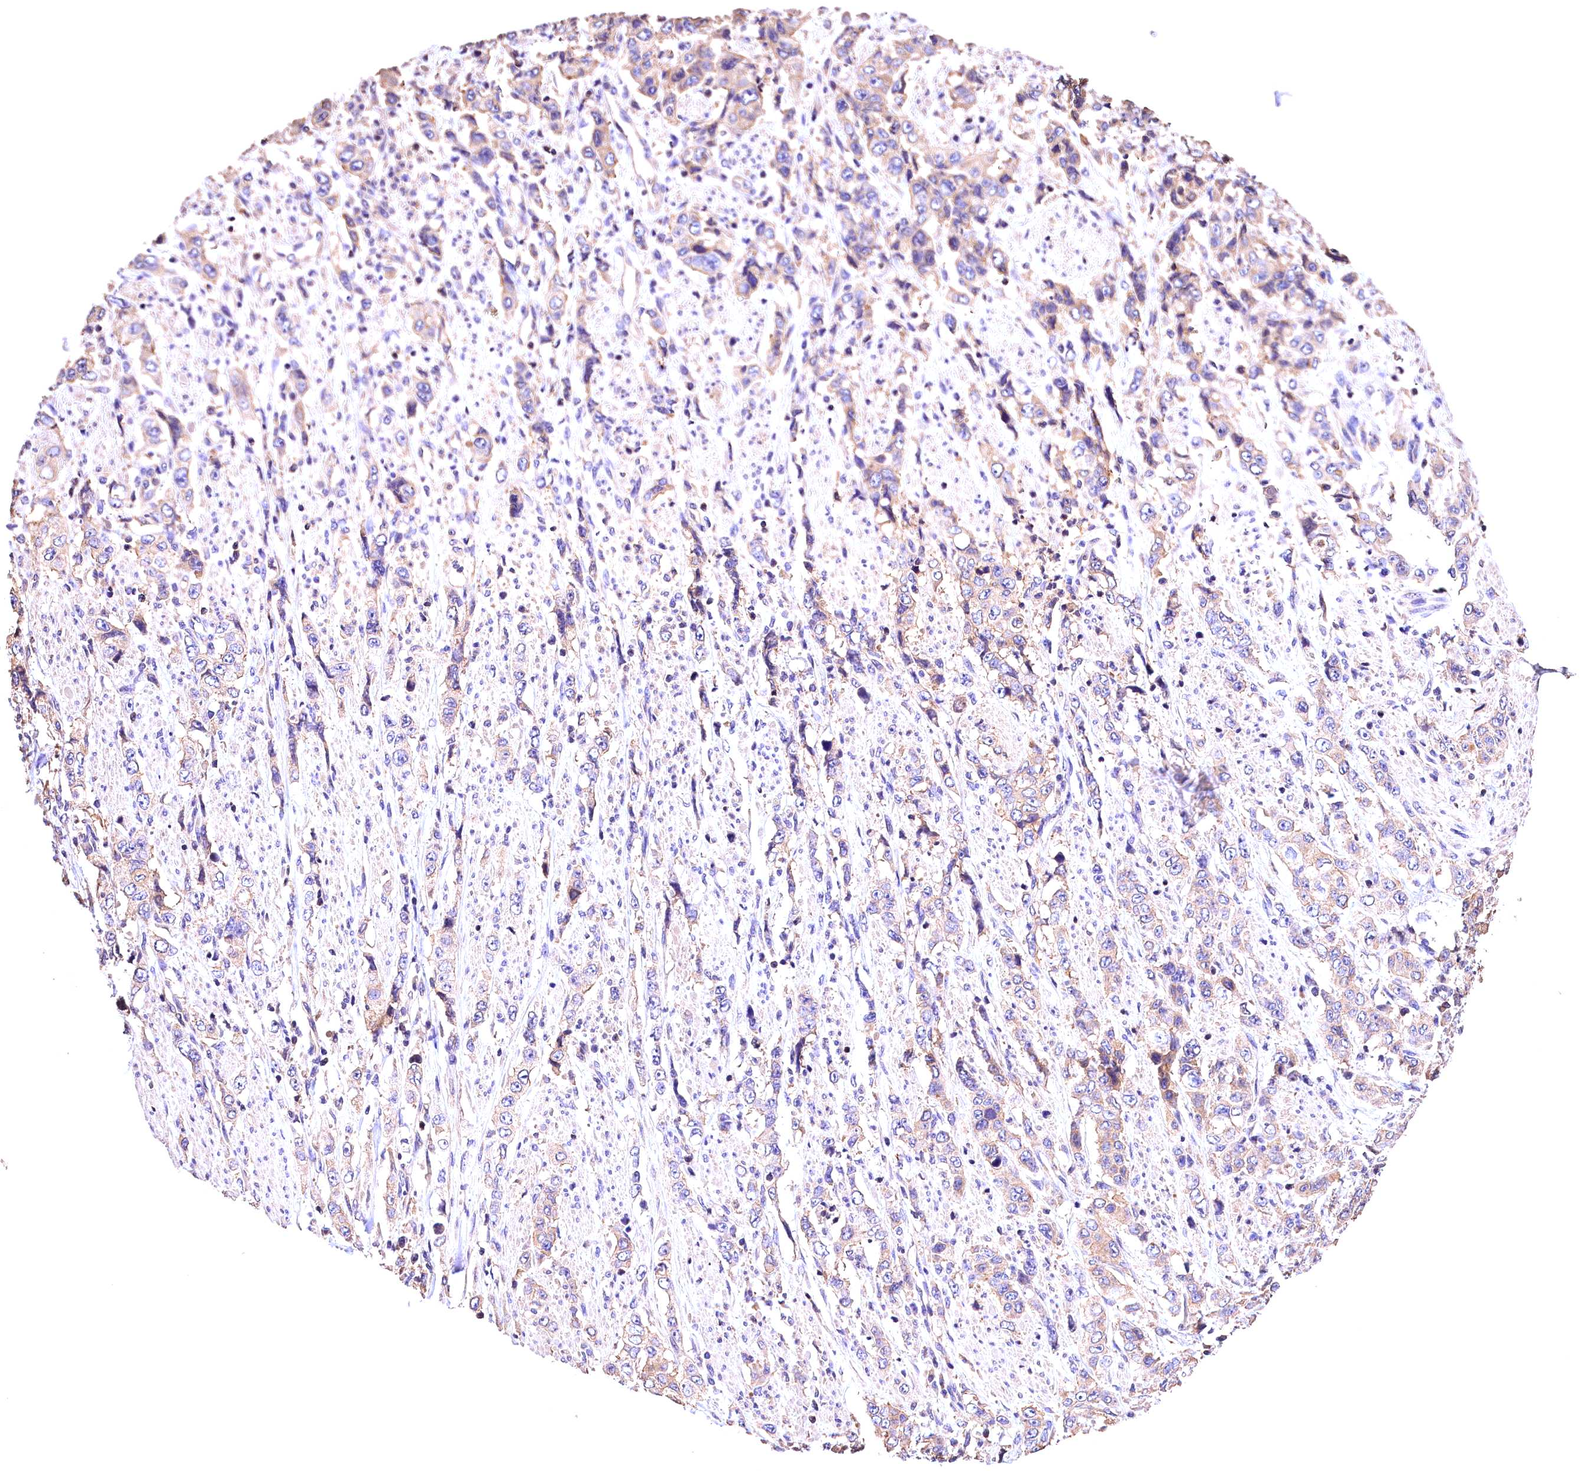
{"staining": {"intensity": "weak", "quantity": "25%-75%", "location": "cytoplasmic/membranous"}, "tissue": "stomach cancer", "cell_type": "Tumor cells", "image_type": "cancer", "snomed": [{"axis": "morphology", "description": "Adenocarcinoma, NOS"}, {"axis": "topography", "description": "Stomach, upper"}], "caption": "There is low levels of weak cytoplasmic/membranous expression in tumor cells of adenocarcinoma (stomach), as demonstrated by immunohistochemical staining (brown color).", "gene": "OAS3", "patient": {"sex": "male", "age": 62}}